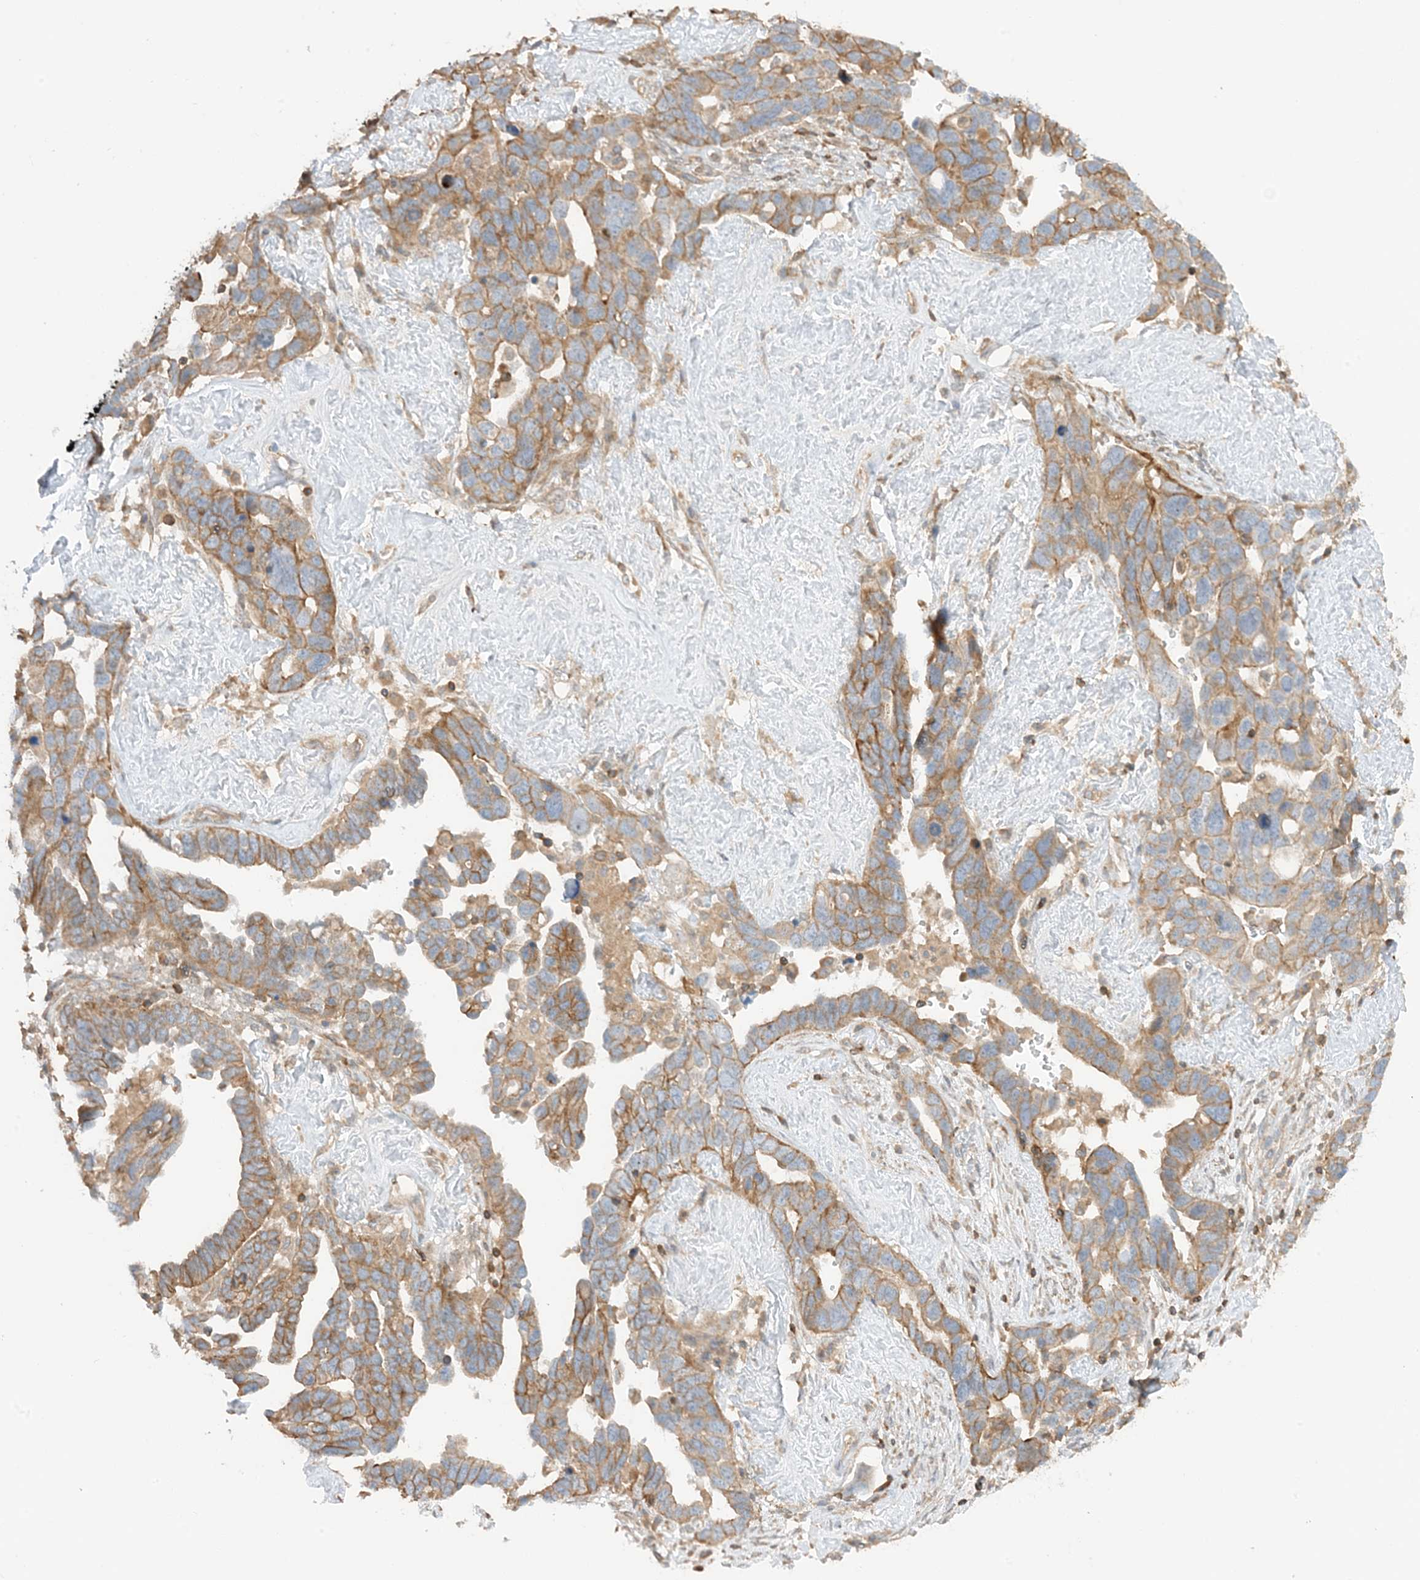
{"staining": {"intensity": "moderate", "quantity": "25%-75%", "location": "cytoplasmic/membranous"}, "tissue": "ovarian cancer", "cell_type": "Tumor cells", "image_type": "cancer", "snomed": [{"axis": "morphology", "description": "Cystadenocarcinoma, serous, NOS"}, {"axis": "topography", "description": "Ovary"}], "caption": "An IHC micrograph of neoplastic tissue is shown. Protein staining in brown shows moderate cytoplasmic/membranous positivity in ovarian cancer (serous cystadenocarcinoma) within tumor cells.", "gene": "SLC25A12", "patient": {"sex": "female", "age": 54}}